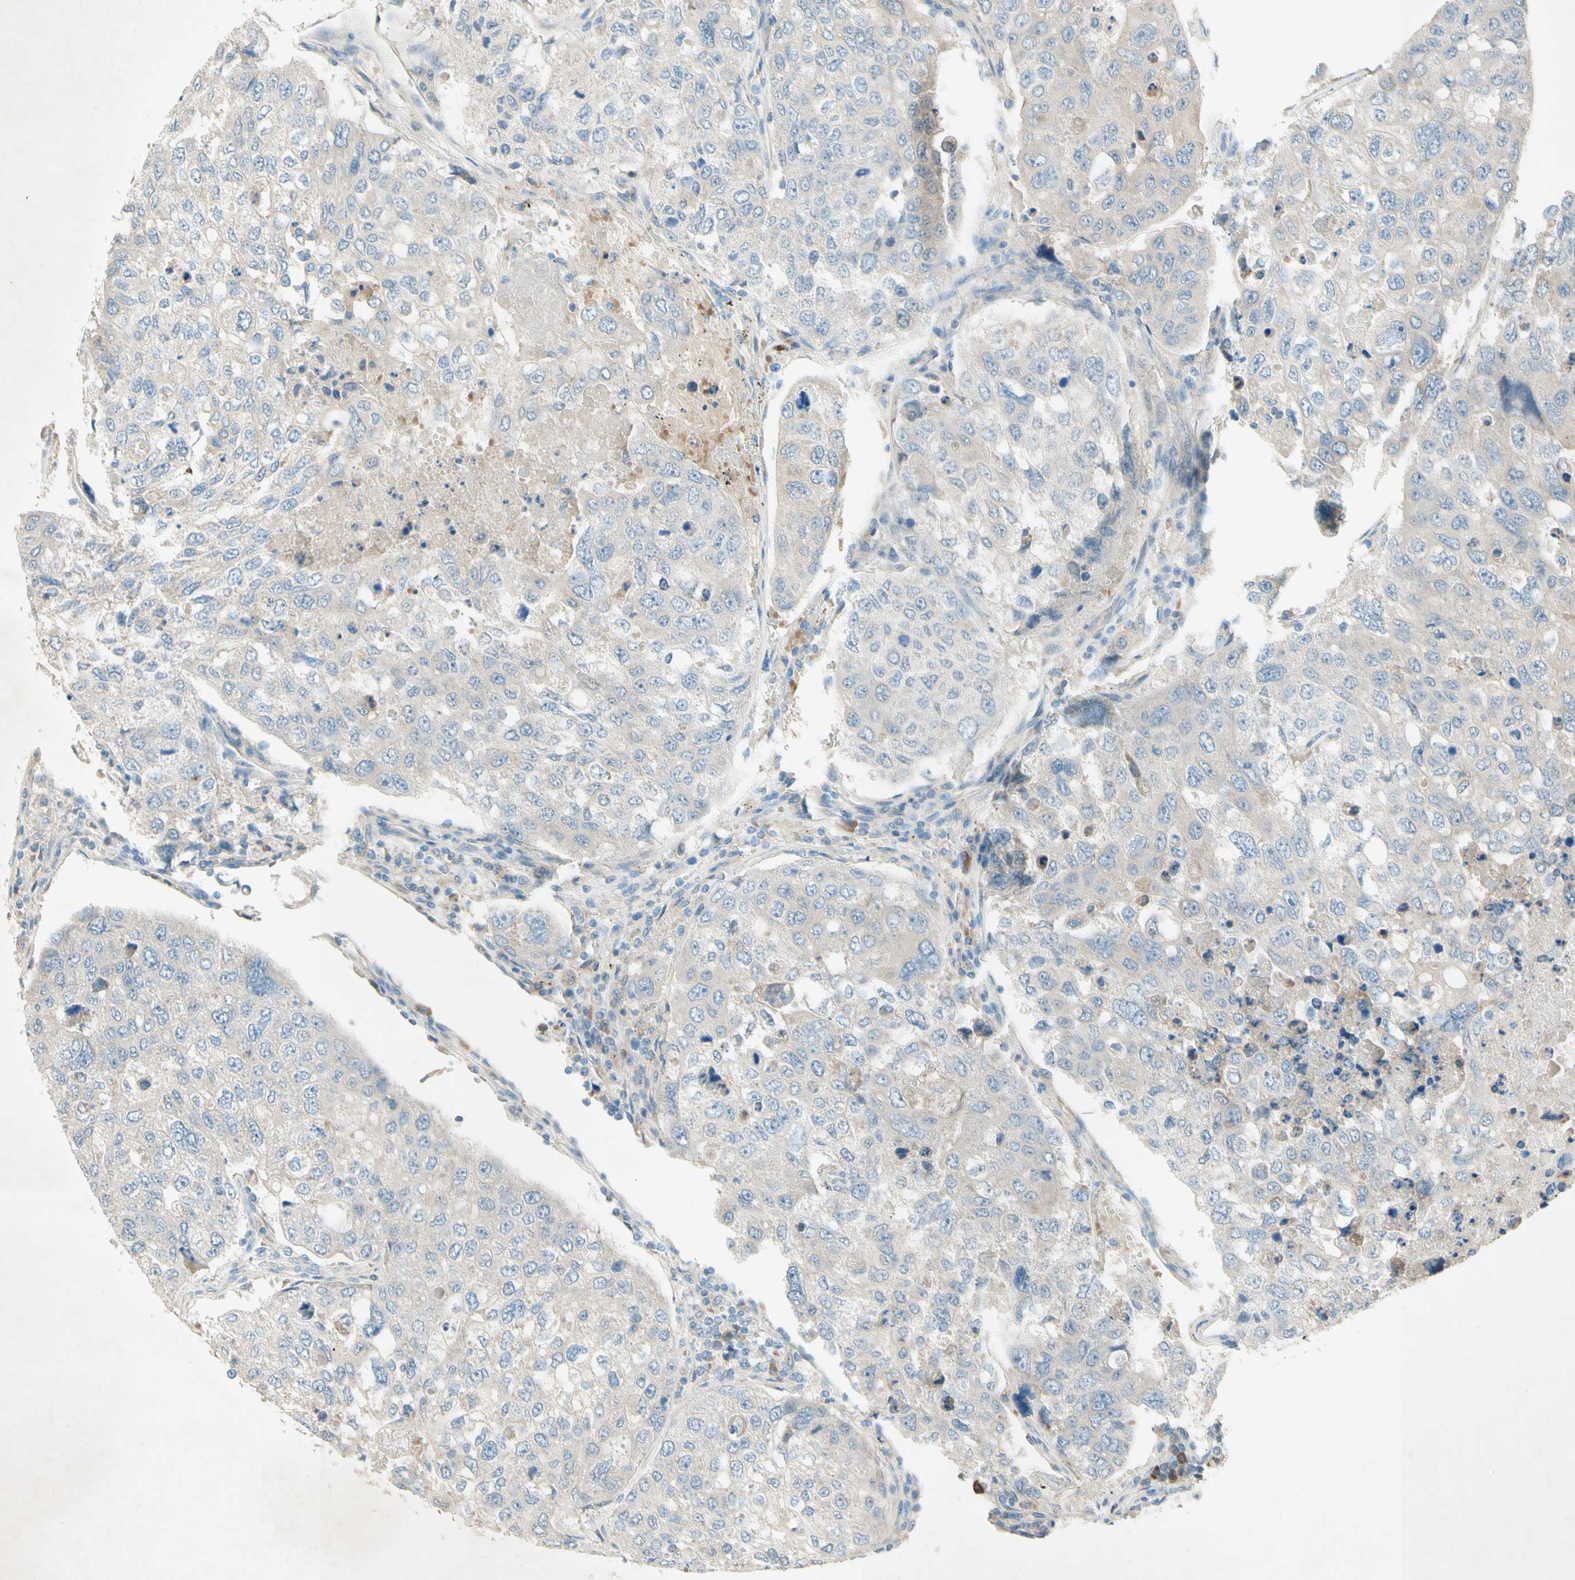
{"staining": {"intensity": "negative", "quantity": "none", "location": "none"}, "tissue": "urothelial cancer", "cell_type": "Tumor cells", "image_type": "cancer", "snomed": [{"axis": "morphology", "description": "Urothelial carcinoma, High grade"}, {"axis": "topography", "description": "Lymph node"}, {"axis": "topography", "description": "Urinary bladder"}], "caption": "An image of urothelial cancer stained for a protein reveals no brown staining in tumor cells. (Immunohistochemistry, brightfield microscopy, high magnification).", "gene": "IL2", "patient": {"sex": "male", "age": 51}}